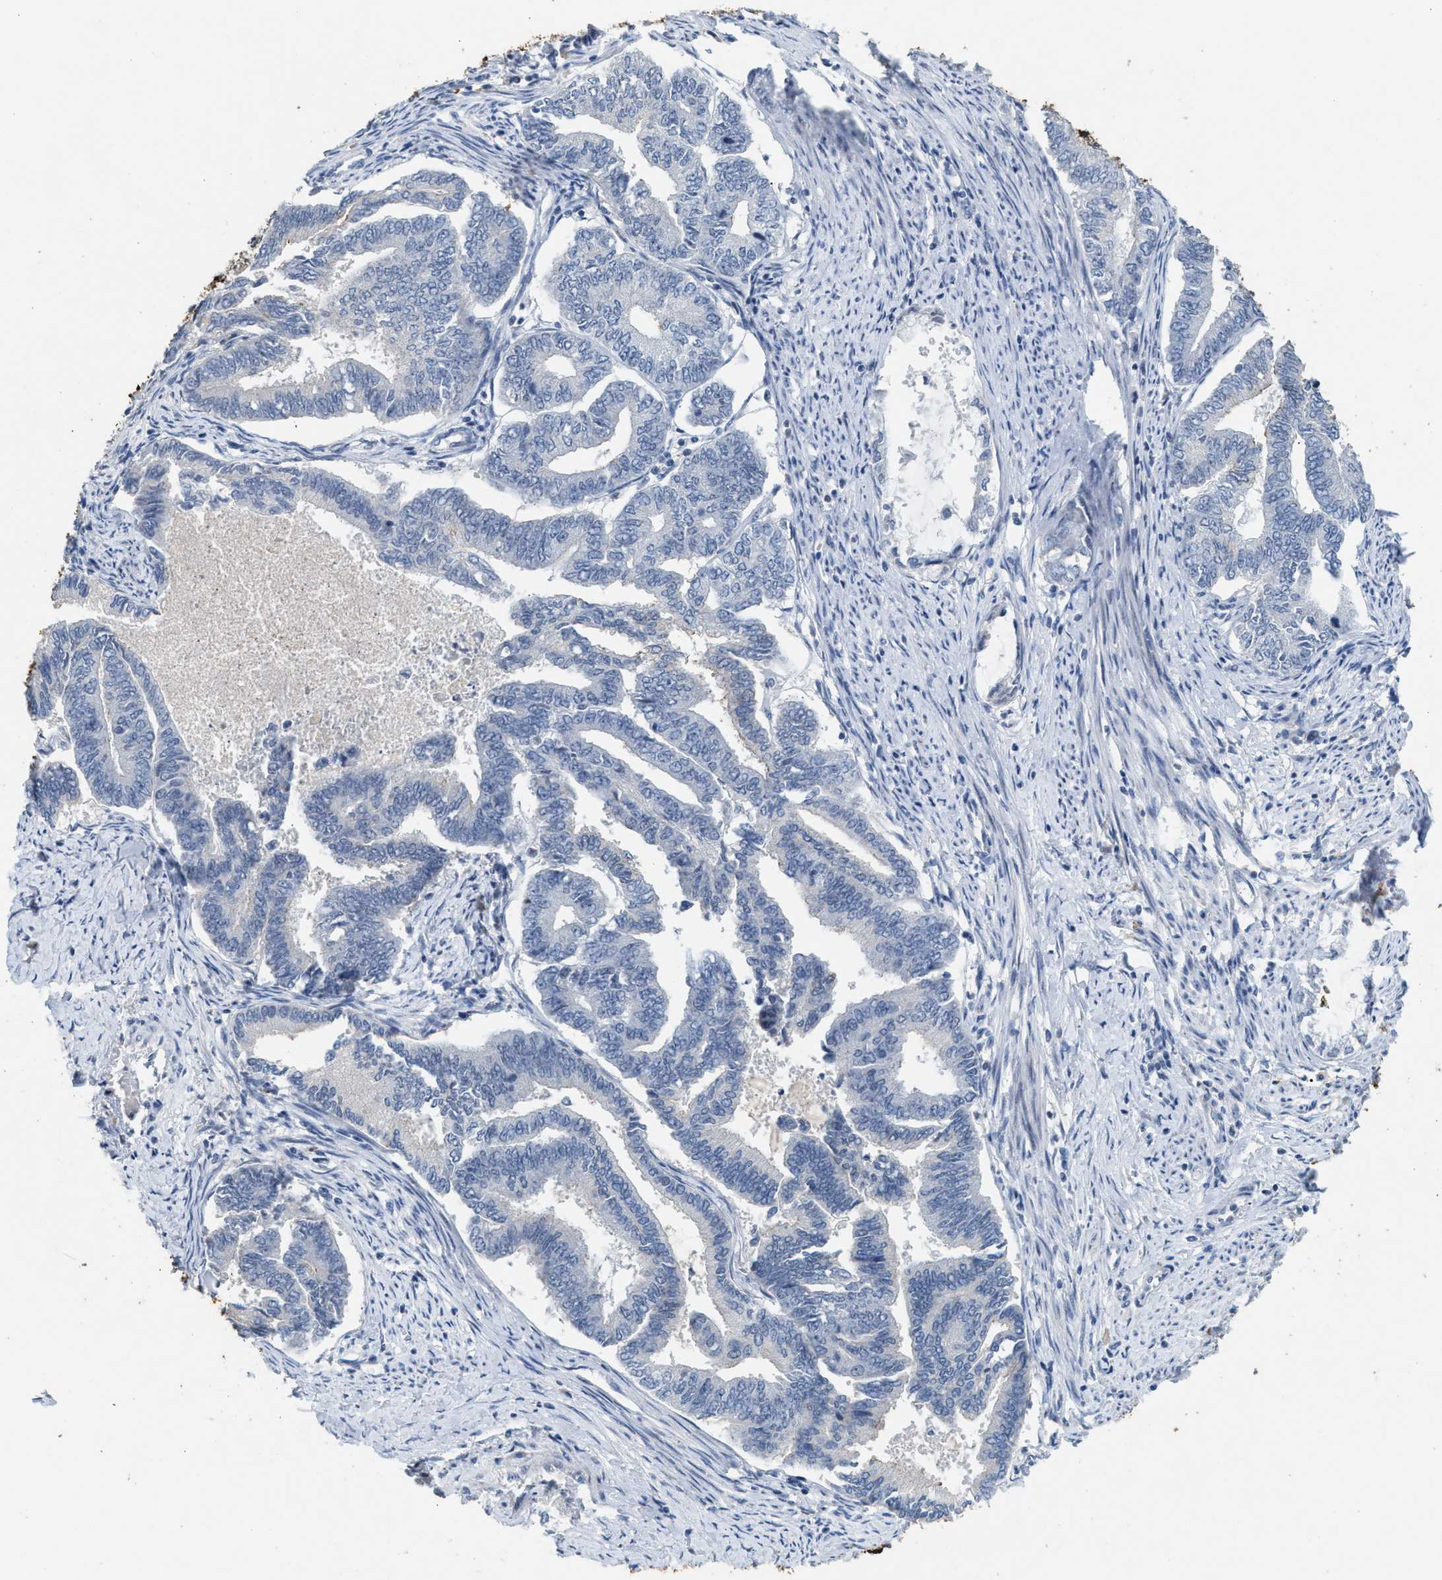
{"staining": {"intensity": "negative", "quantity": "none", "location": "none"}, "tissue": "endometrial cancer", "cell_type": "Tumor cells", "image_type": "cancer", "snomed": [{"axis": "morphology", "description": "Adenocarcinoma, NOS"}, {"axis": "topography", "description": "Endometrium"}], "caption": "Protein analysis of endometrial cancer (adenocarcinoma) shows no significant expression in tumor cells.", "gene": "SLC5A5", "patient": {"sex": "female", "age": 86}}